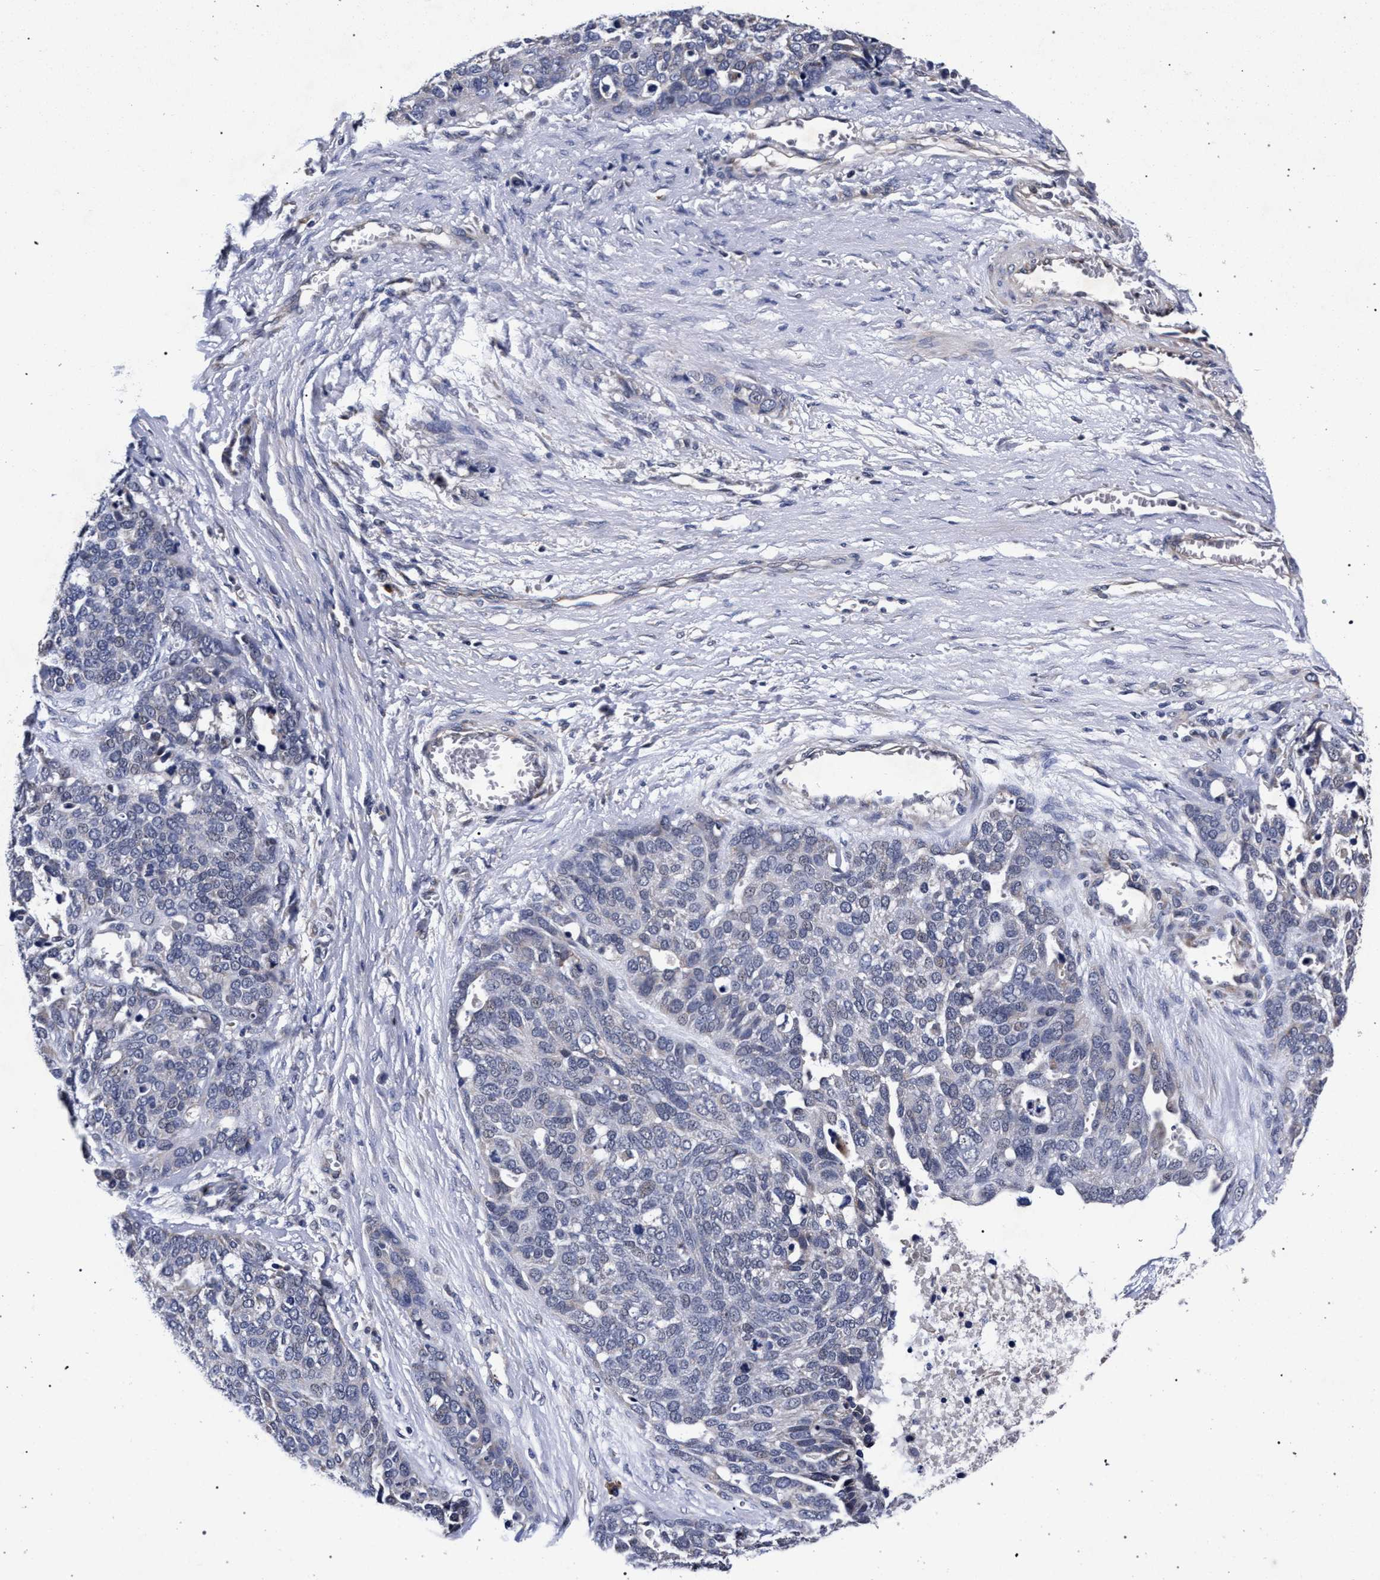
{"staining": {"intensity": "negative", "quantity": "none", "location": "none"}, "tissue": "ovarian cancer", "cell_type": "Tumor cells", "image_type": "cancer", "snomed": [{"axis": "morphology", "description": "Cystadenocarcinoma, serous, NOS"}, {"axis": "topography", "description": "Ovary"}], "caption": "This is a photomicrograph of immunohistochemistry staining of serous cystadenocarcinoma (ovarian), which shows no staining in tumor cells.", "gene": "CFAP95", "patient": {"sex": "female", "age": 44}}